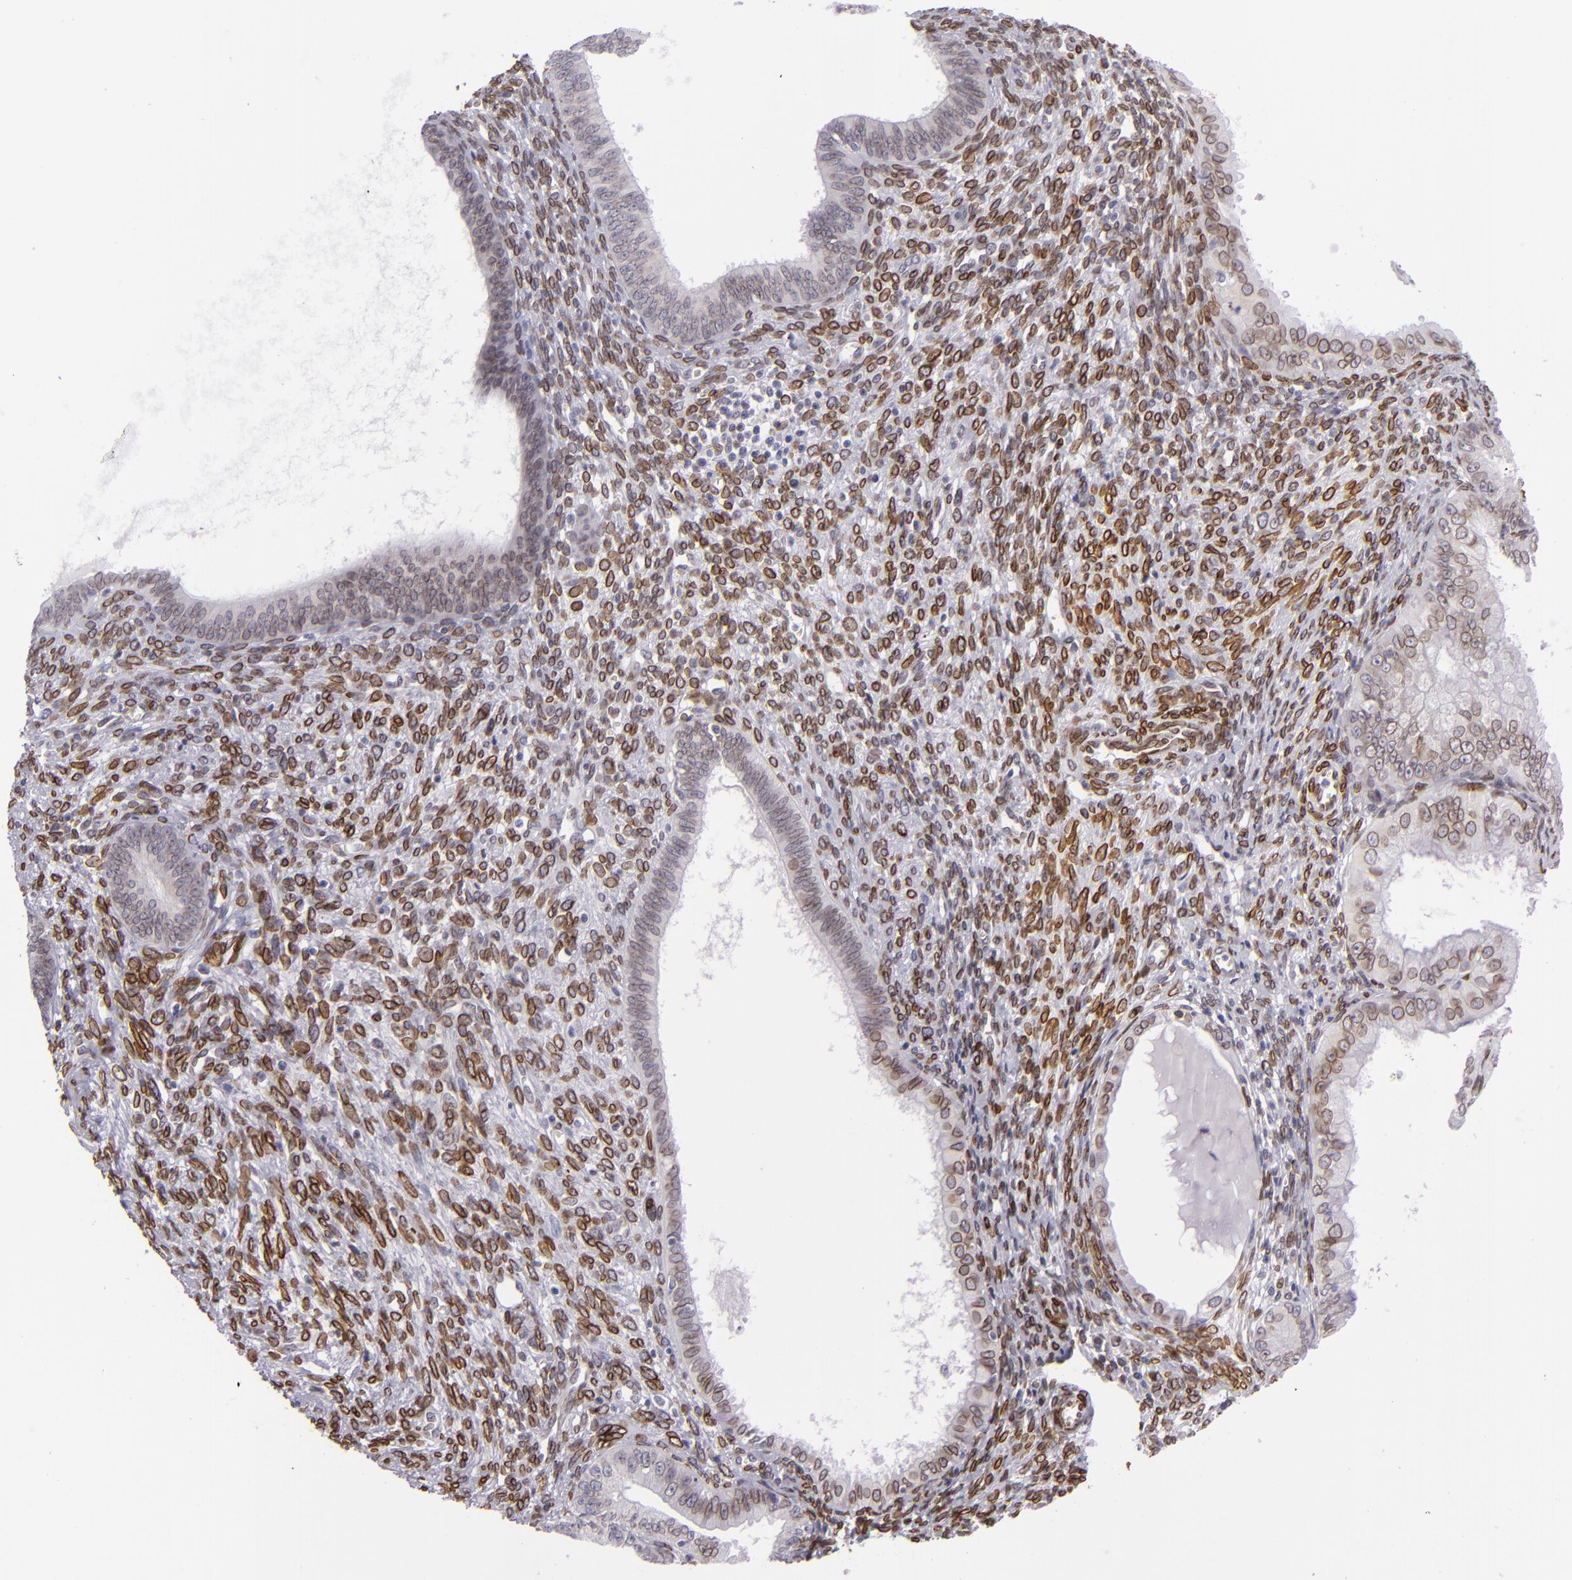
{"staining": {"intensity": "weak", "quantity": "25%-75%", "location": "nuclear"}, "tissue": "endometrial cancer", "cell_type": "Tumor cells", "image_type": "cancer", "snomed": [{"axis": "morphology", "description": "Adenocarcinoma, NOS"}, {"axis": "topography", "description": "Endometrium"}], "caption": "Immunohistochemical staining of endometrial cancer (adenocarcinoma) reveals low levels of weak nuclear protein positivity in about 25%-75% of tumor cells.", "gene": "EMD", "patient": {"sex": "female", "age": 76}}